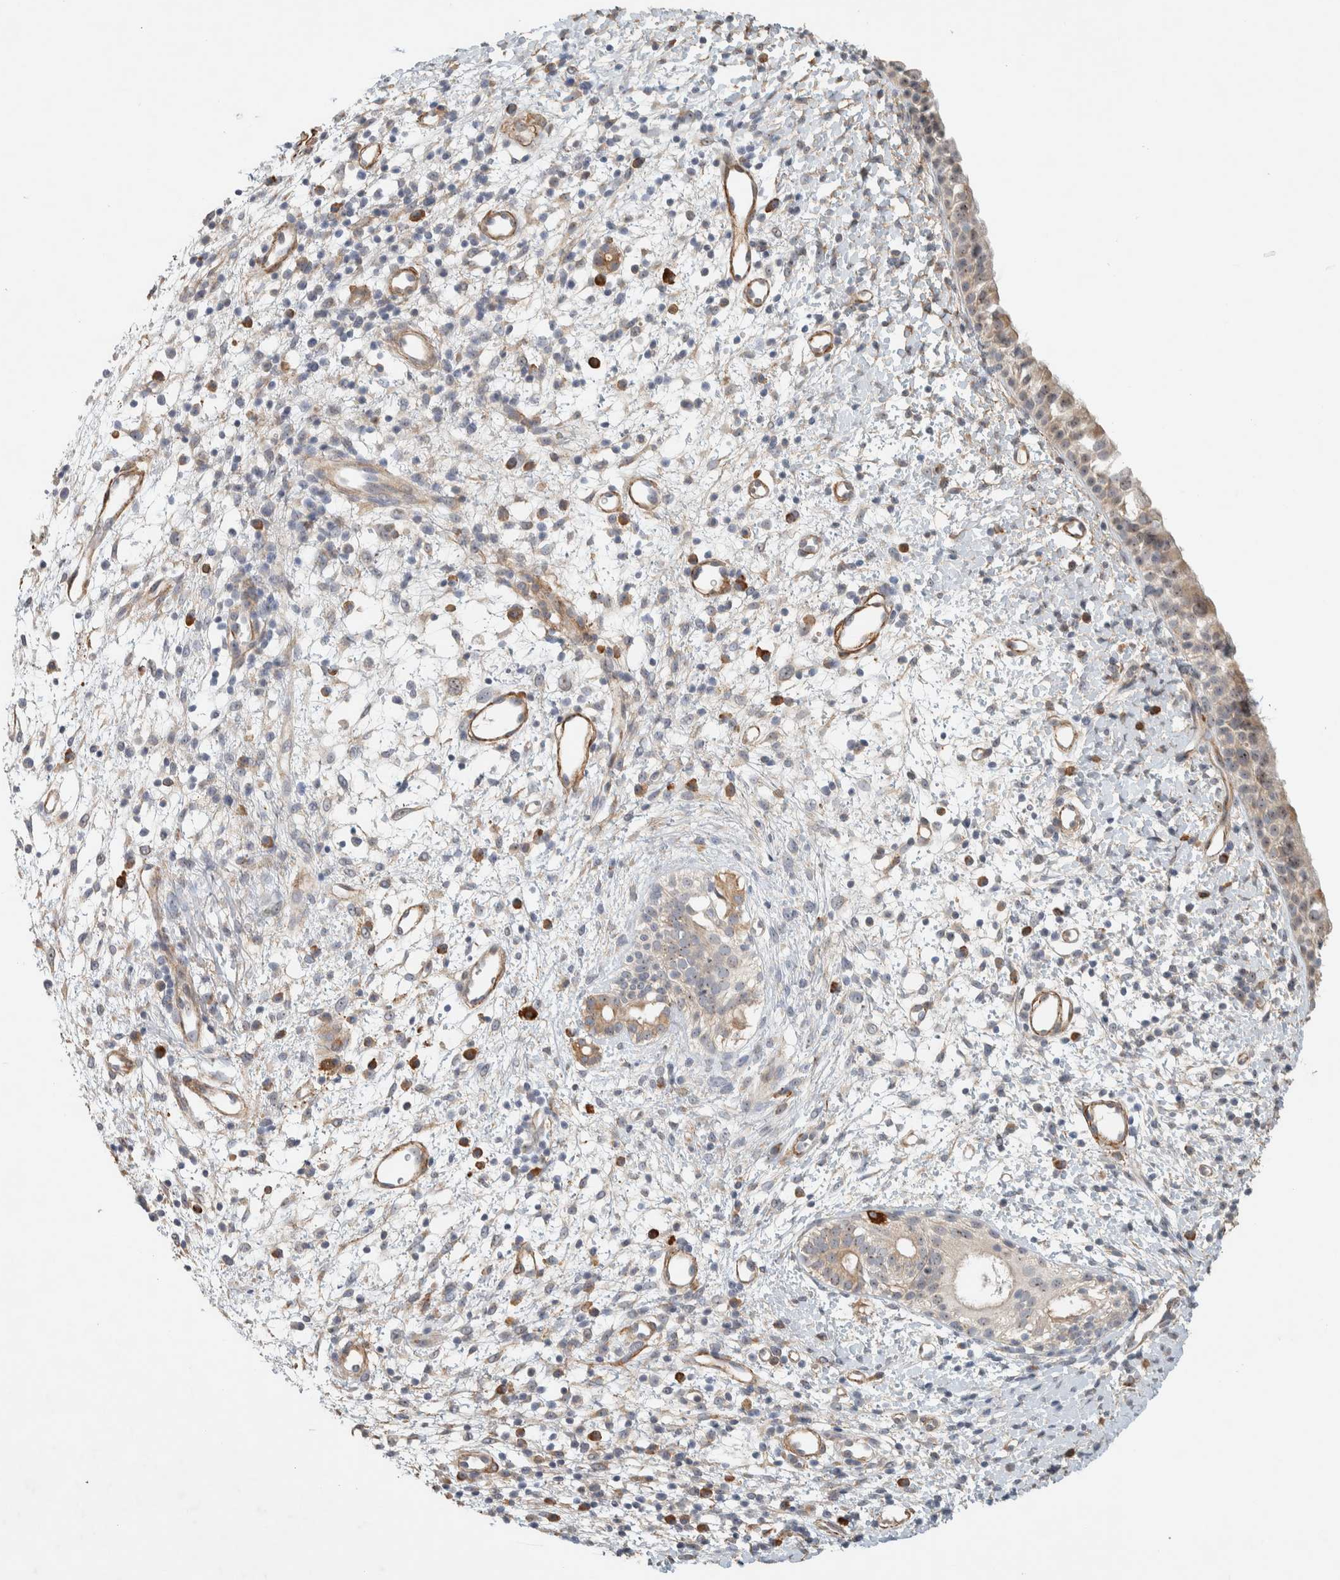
{"staining": {"intensity": "weak", "quantity": ">75%", "location": "cytoplasmic/membranous"}, "tissue": "nasopharynx", "cell_type": "Respiratory epithelial cells", "image_type": "normal", "snomed": [{"axis": "morphology", "description": "Normal tissue, NOS"}, {"axis": "topography", "description": "Nasopharynx"}], "caption": "Immunohistochemical staining of benign human nasopharynx reveals weak cytoplasmic/membranous protein expression in approximately >75% of respiratory epithelial cells. (Stains: DAB in brown, nuclei in blue, Microscopy: brightfield microscopy at high magnification).", "gene": "KLHL40", "patient": {"sex": "male", "age": 22}}